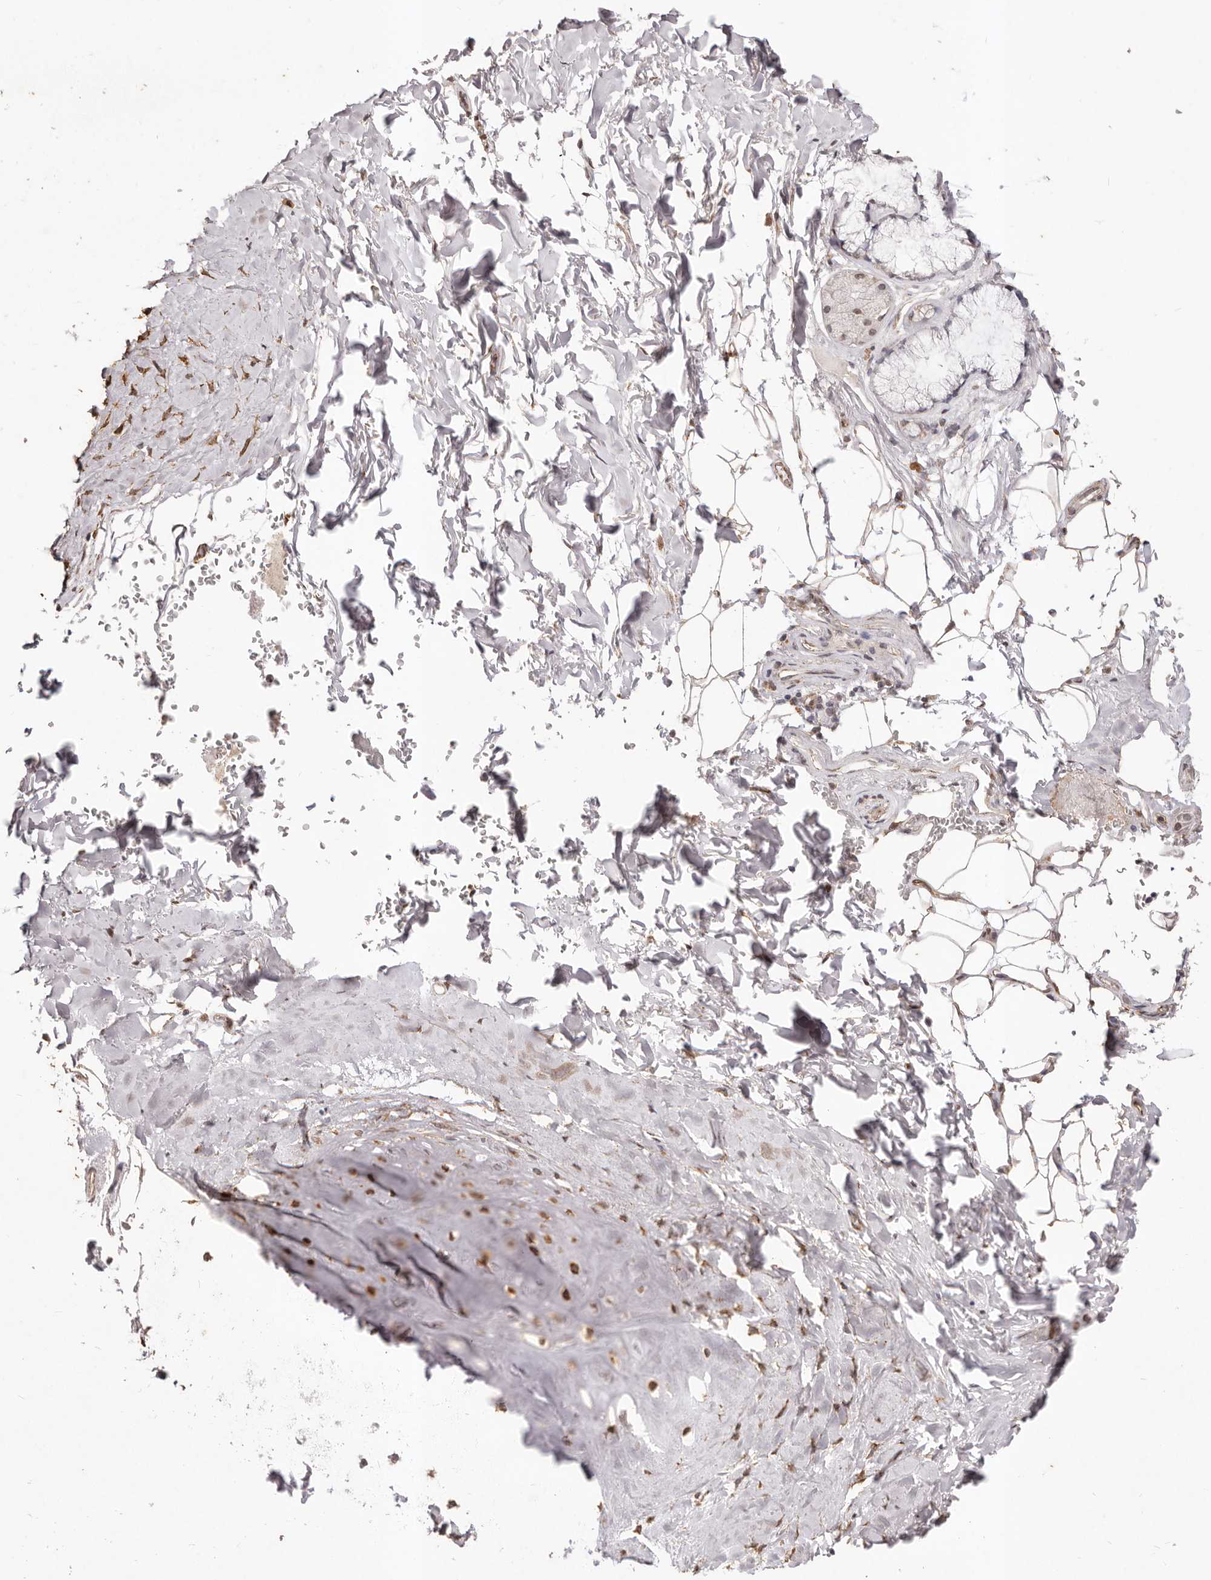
{"staining": {"intensity": "moderate", "quantity": ">75%", "location": "cytoplasmic/membranous"}, "tissue": "adipose tissue", "cell_type": "Adipocytes", "image_type": "normal", "snomed": [{"axis": "morphology", "description": "Normal tissue, NOS"}, {"axis": "topography", "description": "Cartilage tissue"}], "caption": "Adipose tissue stained for a protein (brown) reveals moderate cytoplasmic/membranous positive staining in about >75% of adipocytes.", "gene": "RPS6KA5", "patient": {"sex": "female", "age": 63}}